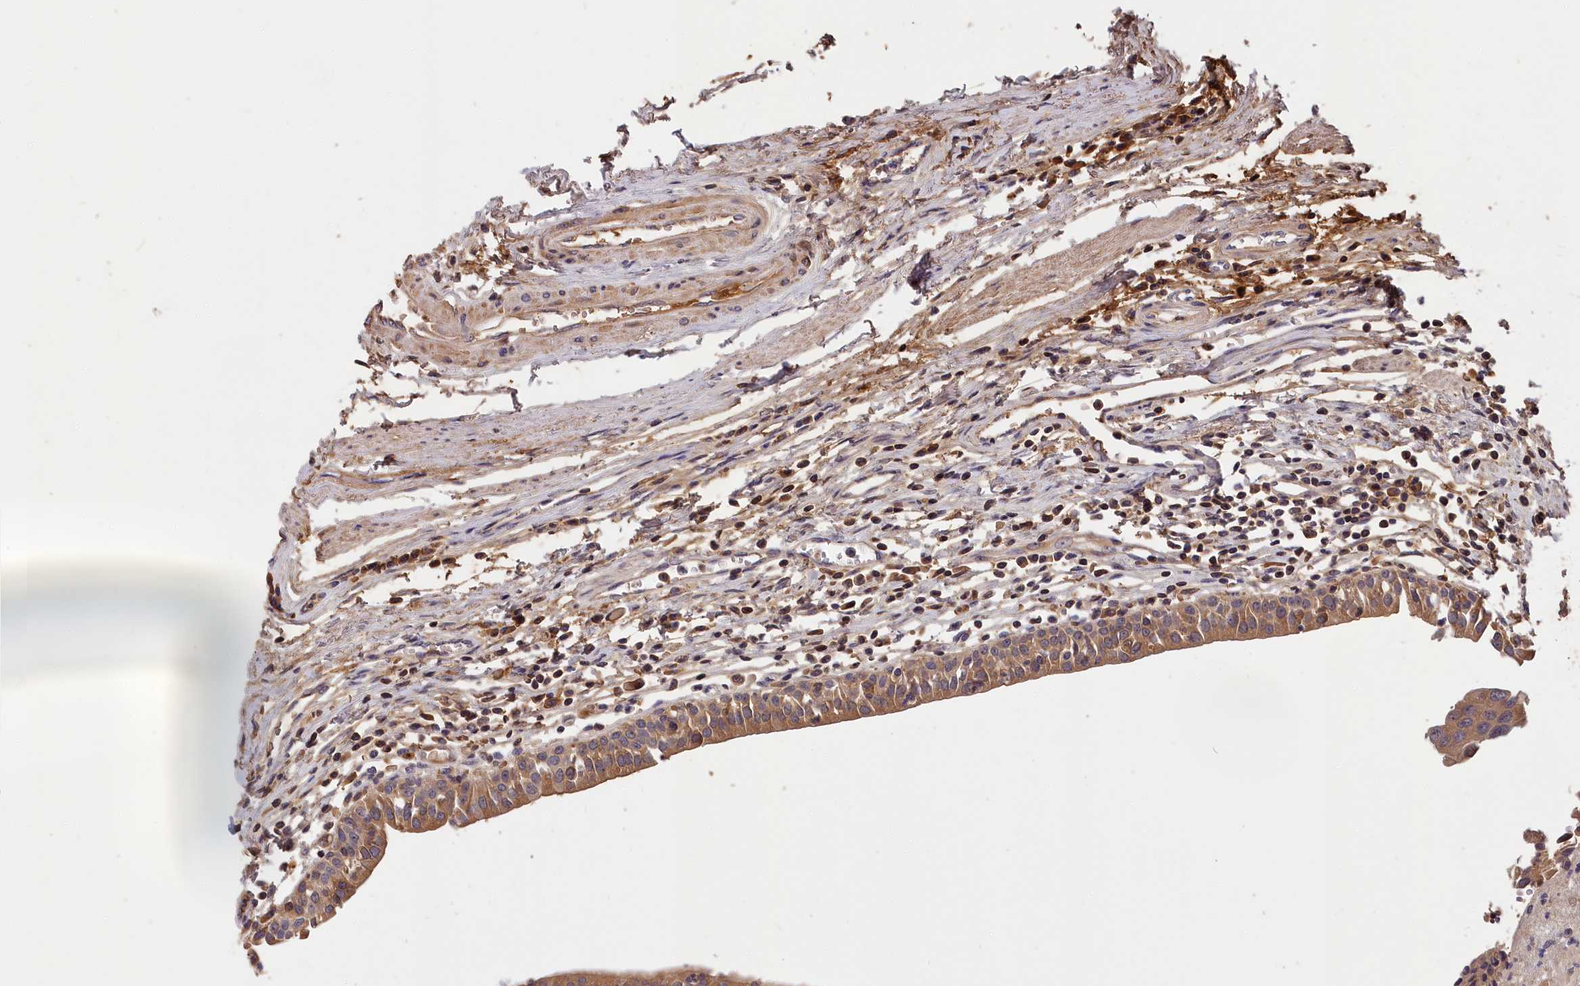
{"staining": {"intensity": "moderate", "quantity": ">75%", "location": "cytoplasmic/membranous"}, "tissue": "urothelial cancer", "cell_type": "Tumor cells", "image_type": "cancer", "snomed": [{"axis": "morphology", "description": "Urothelial carcinoma, High grade"}, {"axis": "topography", "description": "Urinary bladder"}], "caption": "Immunohistochemistry (IHC) image of urothelial cancer stained for a protein (brown), which exhibits medium levels of moderate cytoplasmic/membranous staining in approximately >75% of tumor cells.", "gene": "ITIH1", "patient": {"sex": "female", "age": 85}}